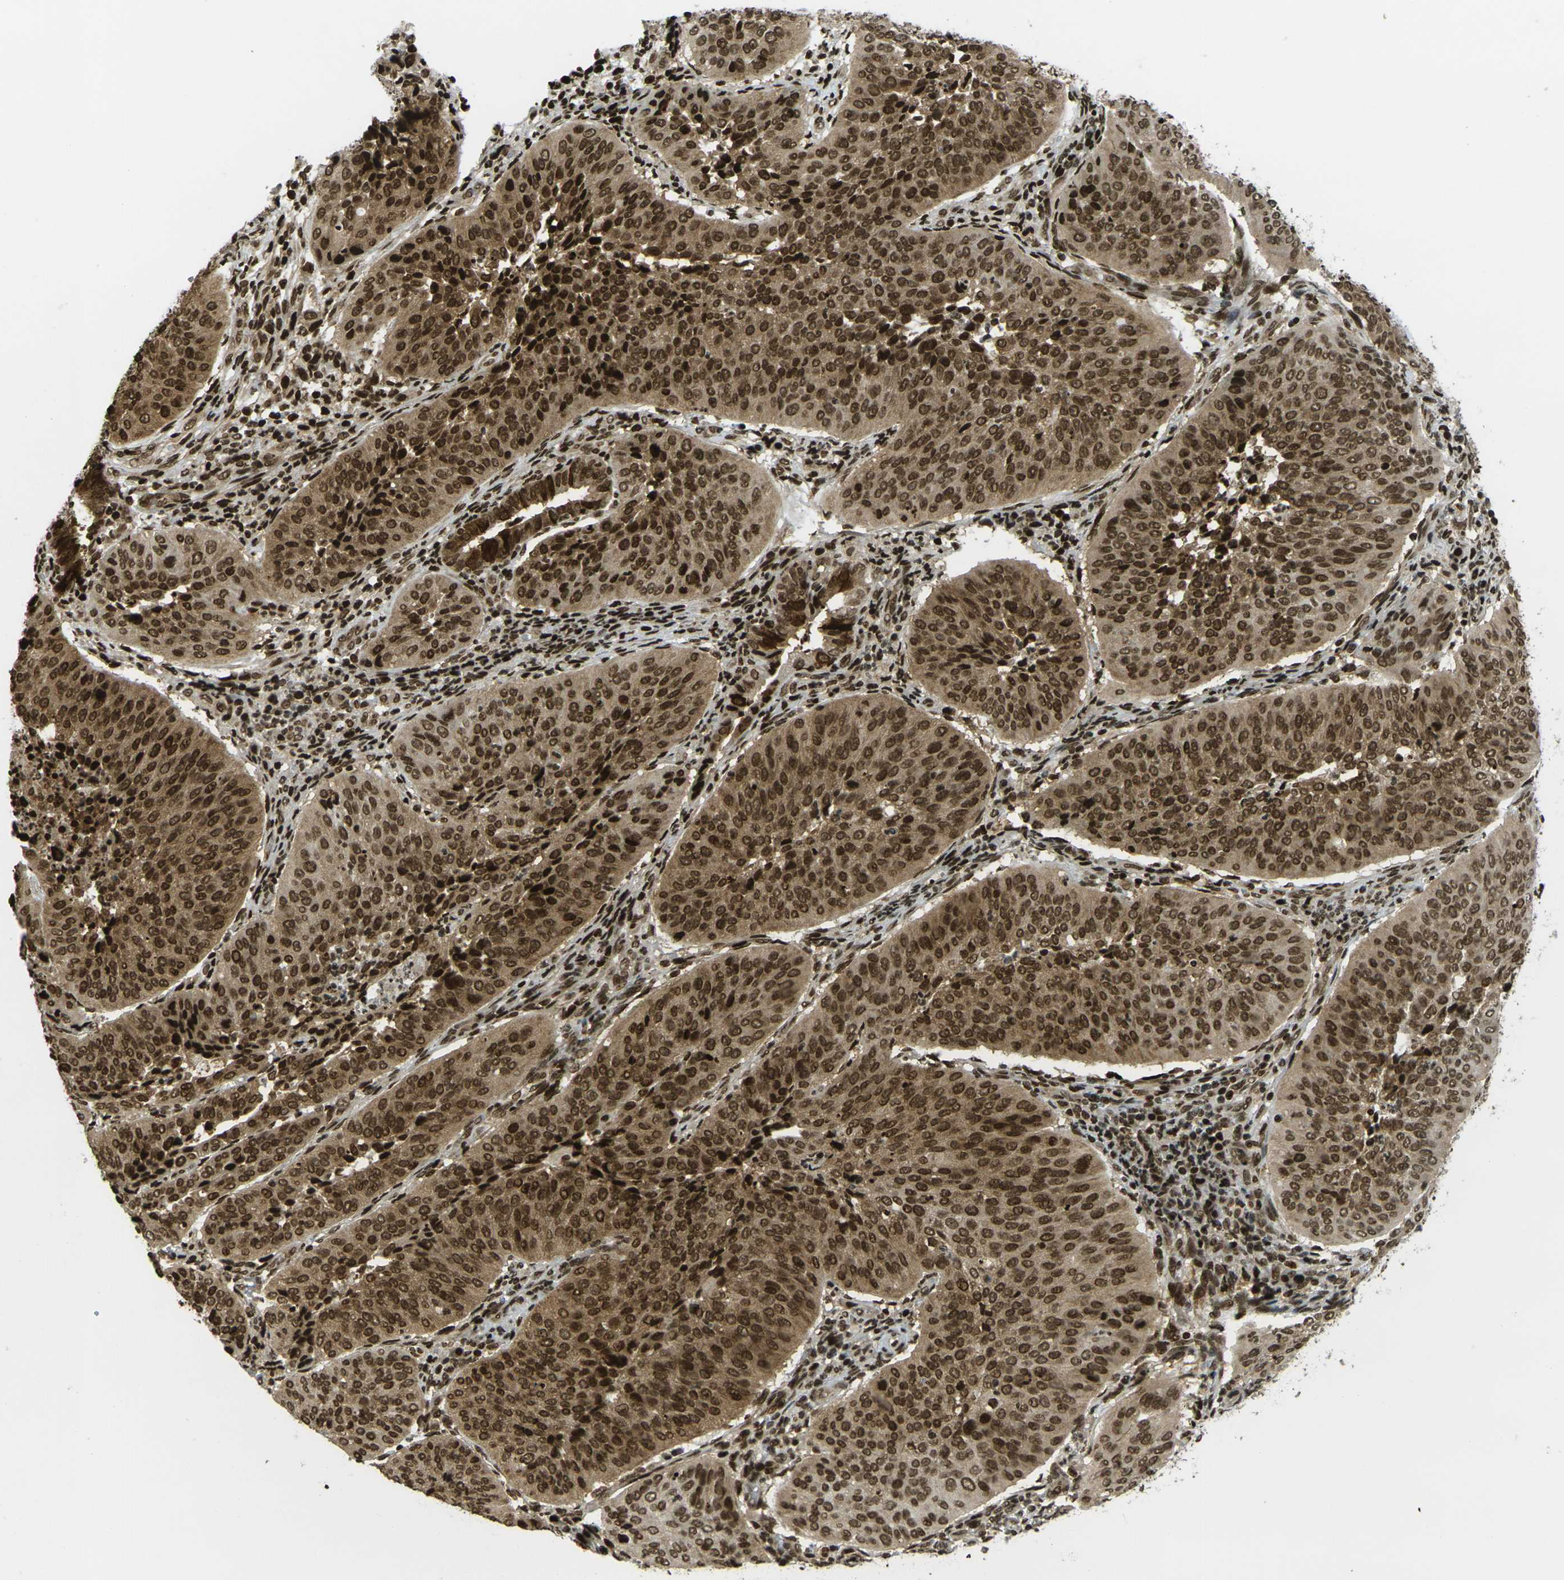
{"staining": {"intensity": "strong", "quantity": ">75%", "location": "cytoplasmic/membranous,nuclear"}, "tissue": "cervical cancer", "cell_type": "Tumor cells", "image_type": "cancer", "snomed": [{"axis": "morphology", "description": "Normal tissue, NOS"}, {"axis": "morphology", "description": "Squamous cell carcinoma, NOS"}, {"axis": "topography", "description": "Cervix"}], "caption": "The immunohistochemical stain shows strong cytoplasmic/membranous and nuclear staining in tumor cells of cervical cancer tissue.", "gene": "RUVBL2", "patient": {"sex": "female", "age": 39}}